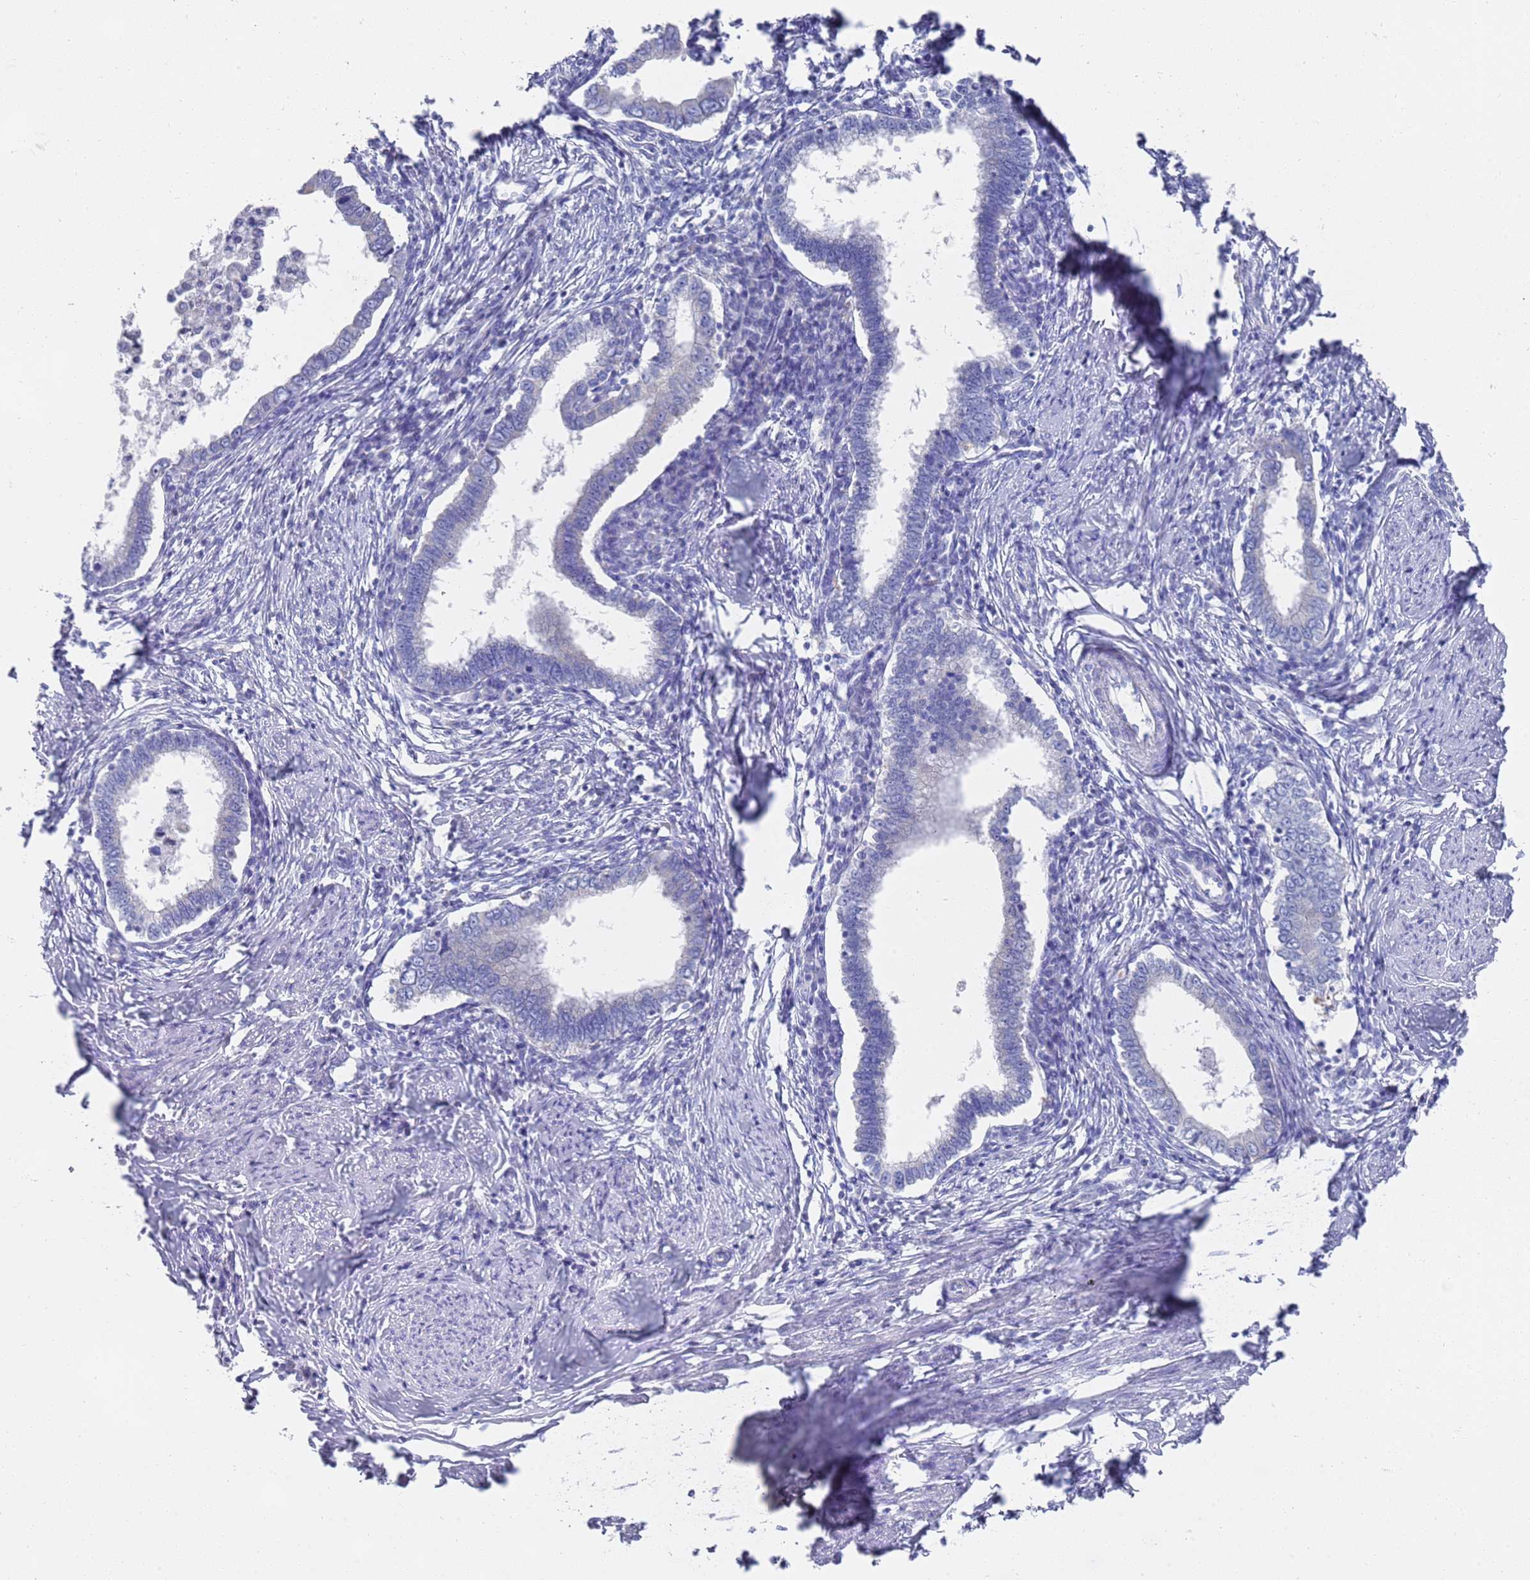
{"staining": {"intensity": "negative", "quantity": "none", "location": "none"}, "tissue": "cervical cancer", "cell_type": "Tumor cells", "image_type": "cancer", "snomed": [{"axis": "morphology", "description": "Adenocarcinoma, NOS"}, {"axis": "topography", "description": "Cervix"}], "caption": "Human adenocarcinoma (cervical) stained for a protein using IHC demonstrates no staining in tumor cells.", "gene": "SCAPER", "patient": {"sex": "female", "age": 36}}